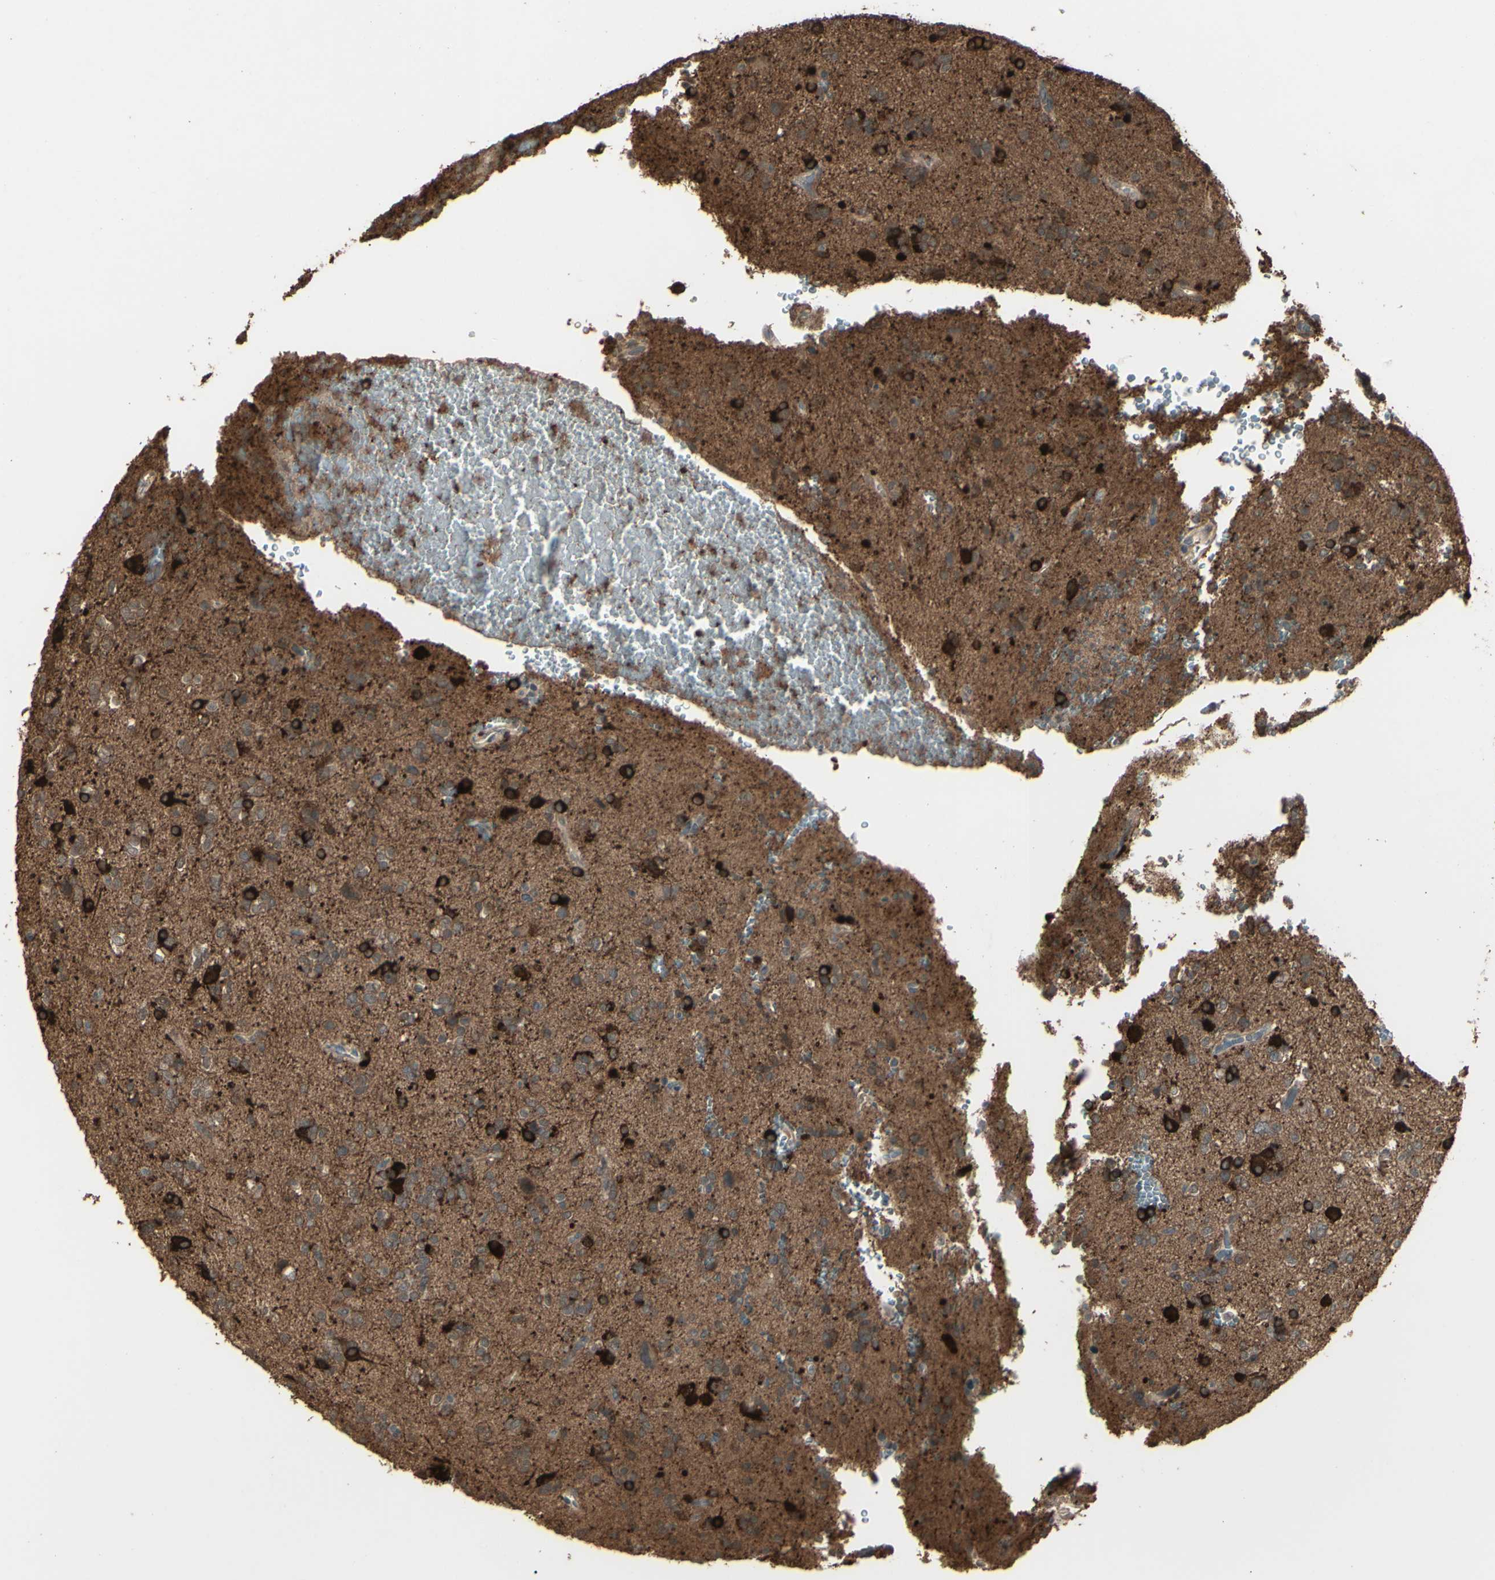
{"staining": {"intensity": "strong", "quantity": "25%-75%", "location": "cytoplasmic/membranous"}, "tissue": "glioma", "cell_type": "Tumor cells", "image_type": "cancer", "snomed": [{"axis": "morphology", "description": "Glioma, malignant, High grade"}, {"axis": "topography", "description": "Brain"}], "caption": "Human malignant high-grade glioma stained with a brown dye shows strong cytoplasmic/membranous positive staining in about 25%-75% of tumor cells.", "gene": "GNAS", "patient": {"sex": "male", "age": 47}}